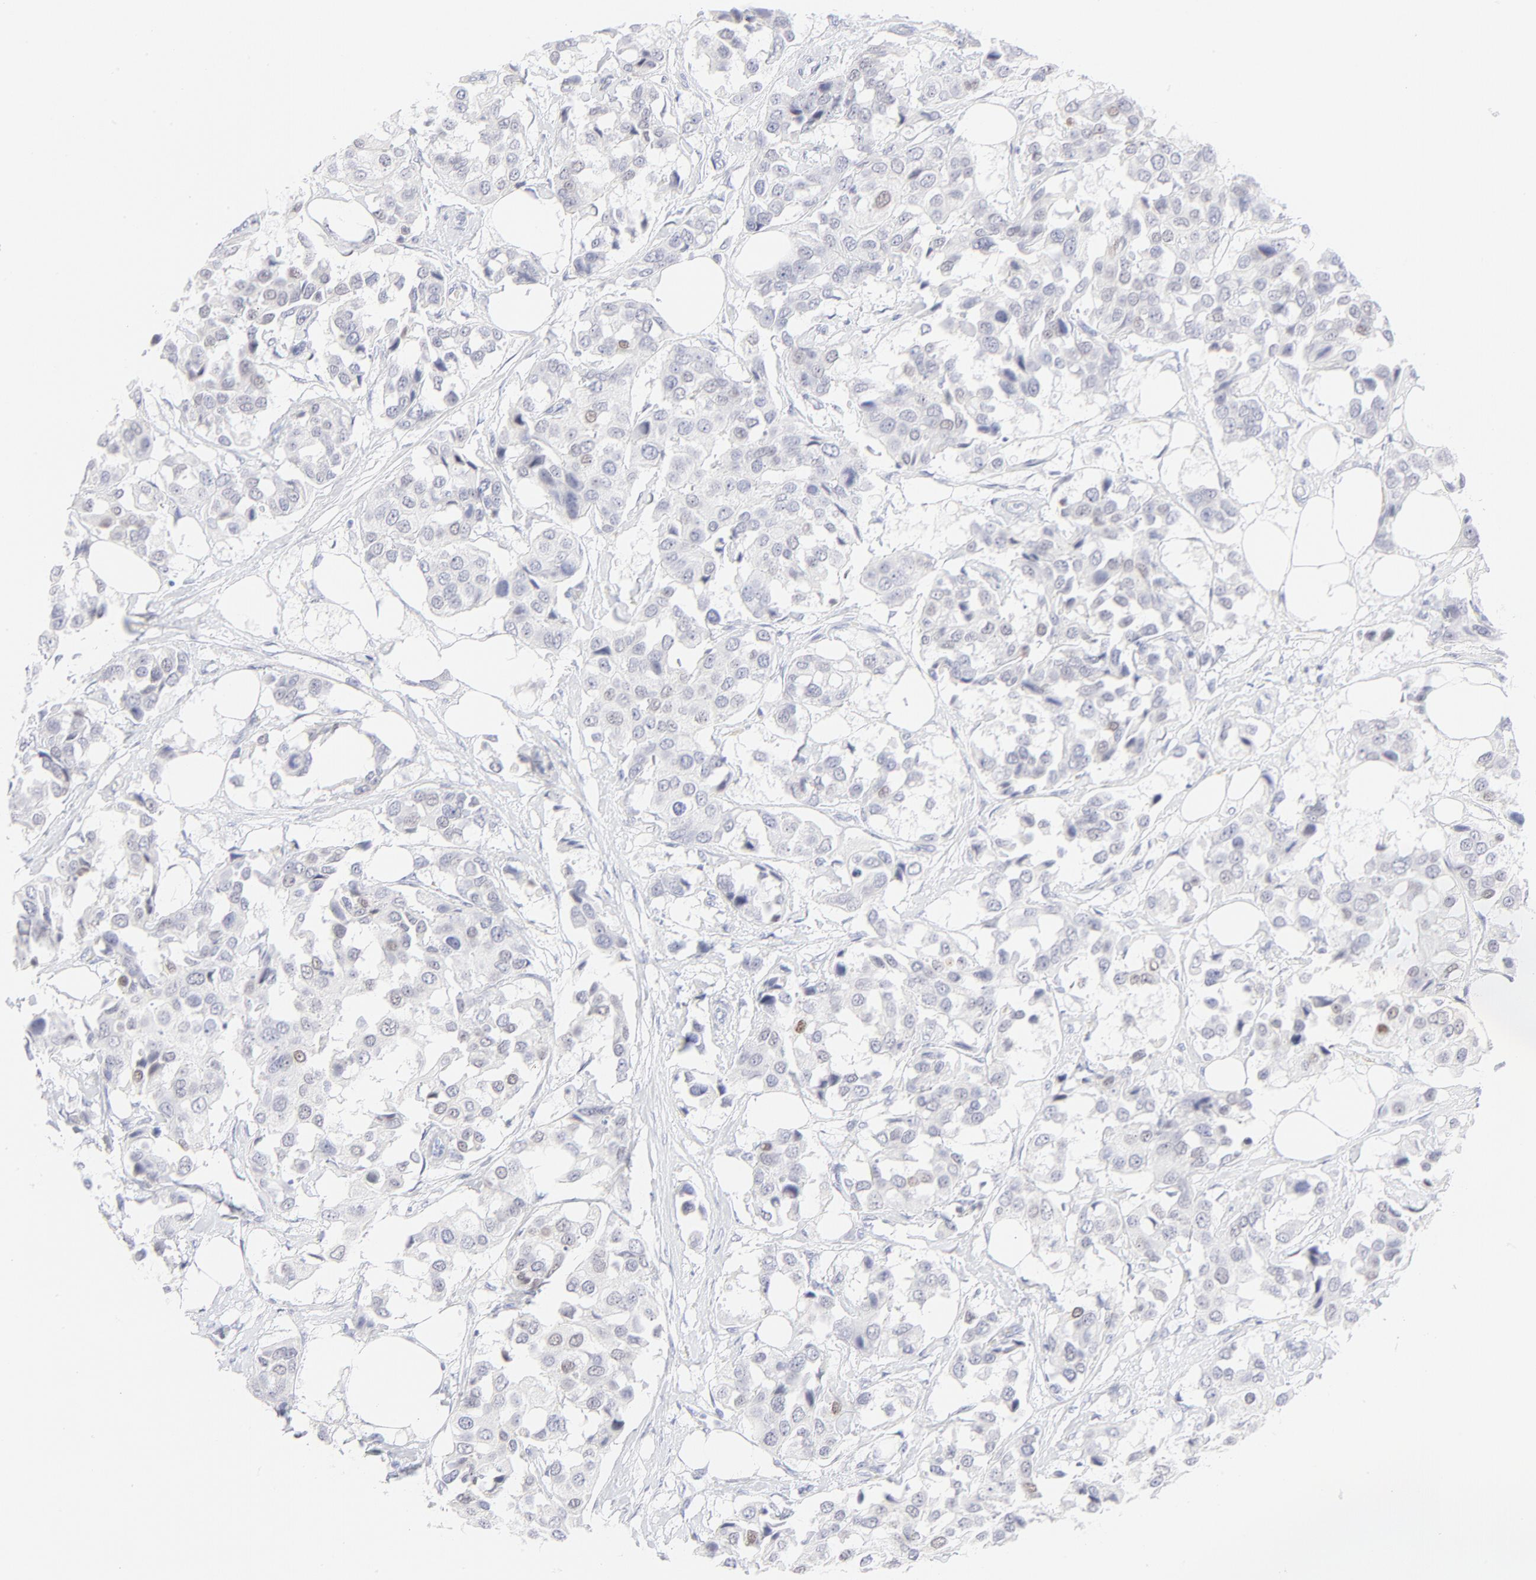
{"staining": {"intensity": "negative", "quantity": "none", "location": "none"}, "tissue": "breast cancer", "cell_type": "Tumor cells", "image_type": "cancer", "snomed": [{"axis": "morphology", "description": "Duct carcinoma"}, {"axis": "topography", "description": "Breast"}], "caption": "Immunohistochemical staining of human intraductal carcinoma (breast) exhibits no significant positivity in tumor cells.", "gene": "ELF3", "patient": {"sex": "female", "age": 80}}